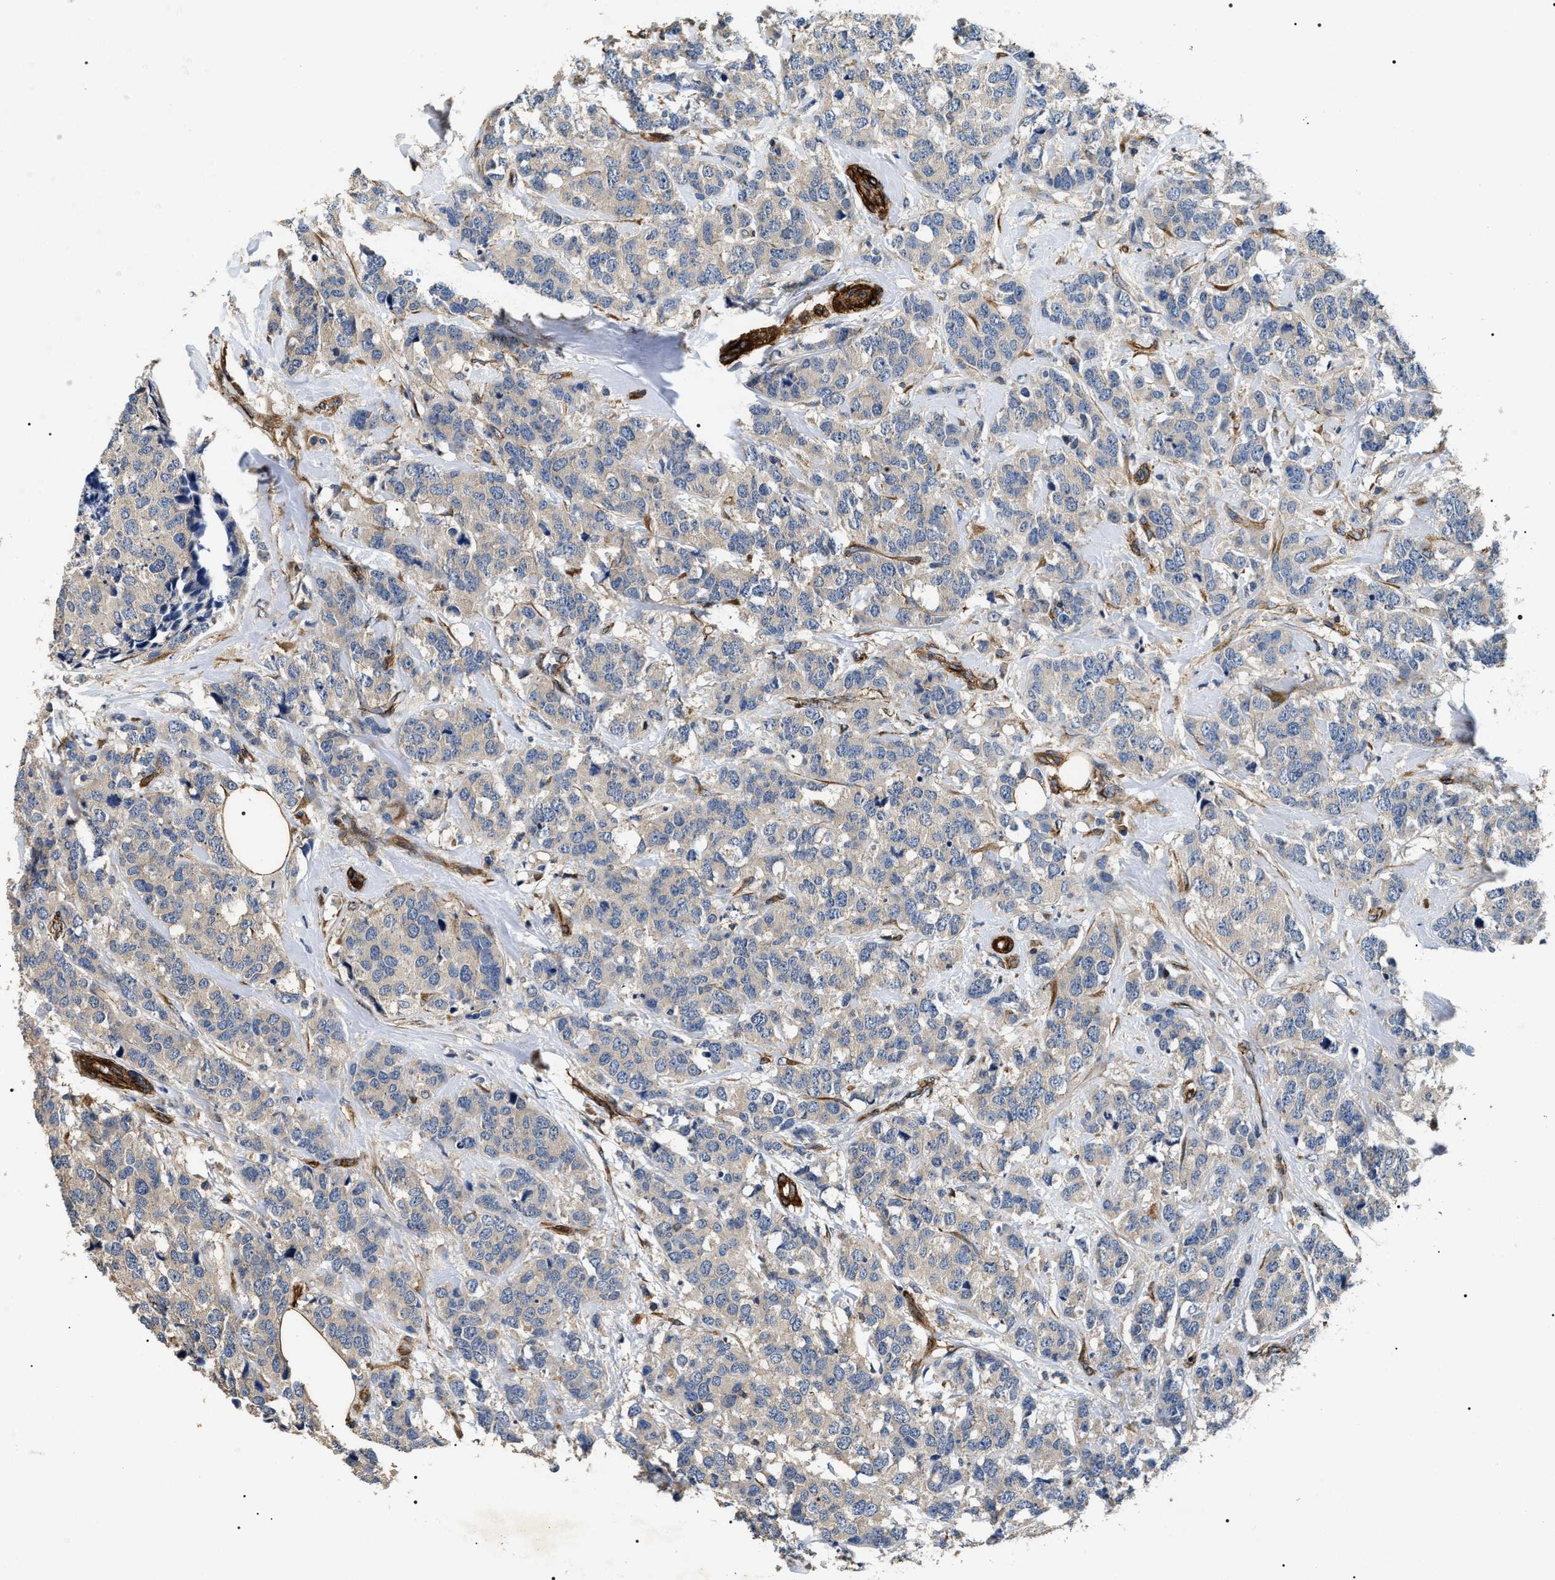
{"staining": {"intensity": "negative", "quantity": "none", "location": "none"}, "tissue": "breast cancer", "cell_type": "Tumor cells", "image_type": "cancer", "snomed": [{"axis": "morphology", "description": "Lobular carcinoma"}, {"axis": "topography", "description": "Breast"}], "caption": "Immunohistochemistry (IHC) image of lobular carcinoma (breast) stained for a protein (brown), which shows no expression in tumor cells.", "gene": "ZC3HAV1L", "patient": {"sex": "female", "age": 59}}